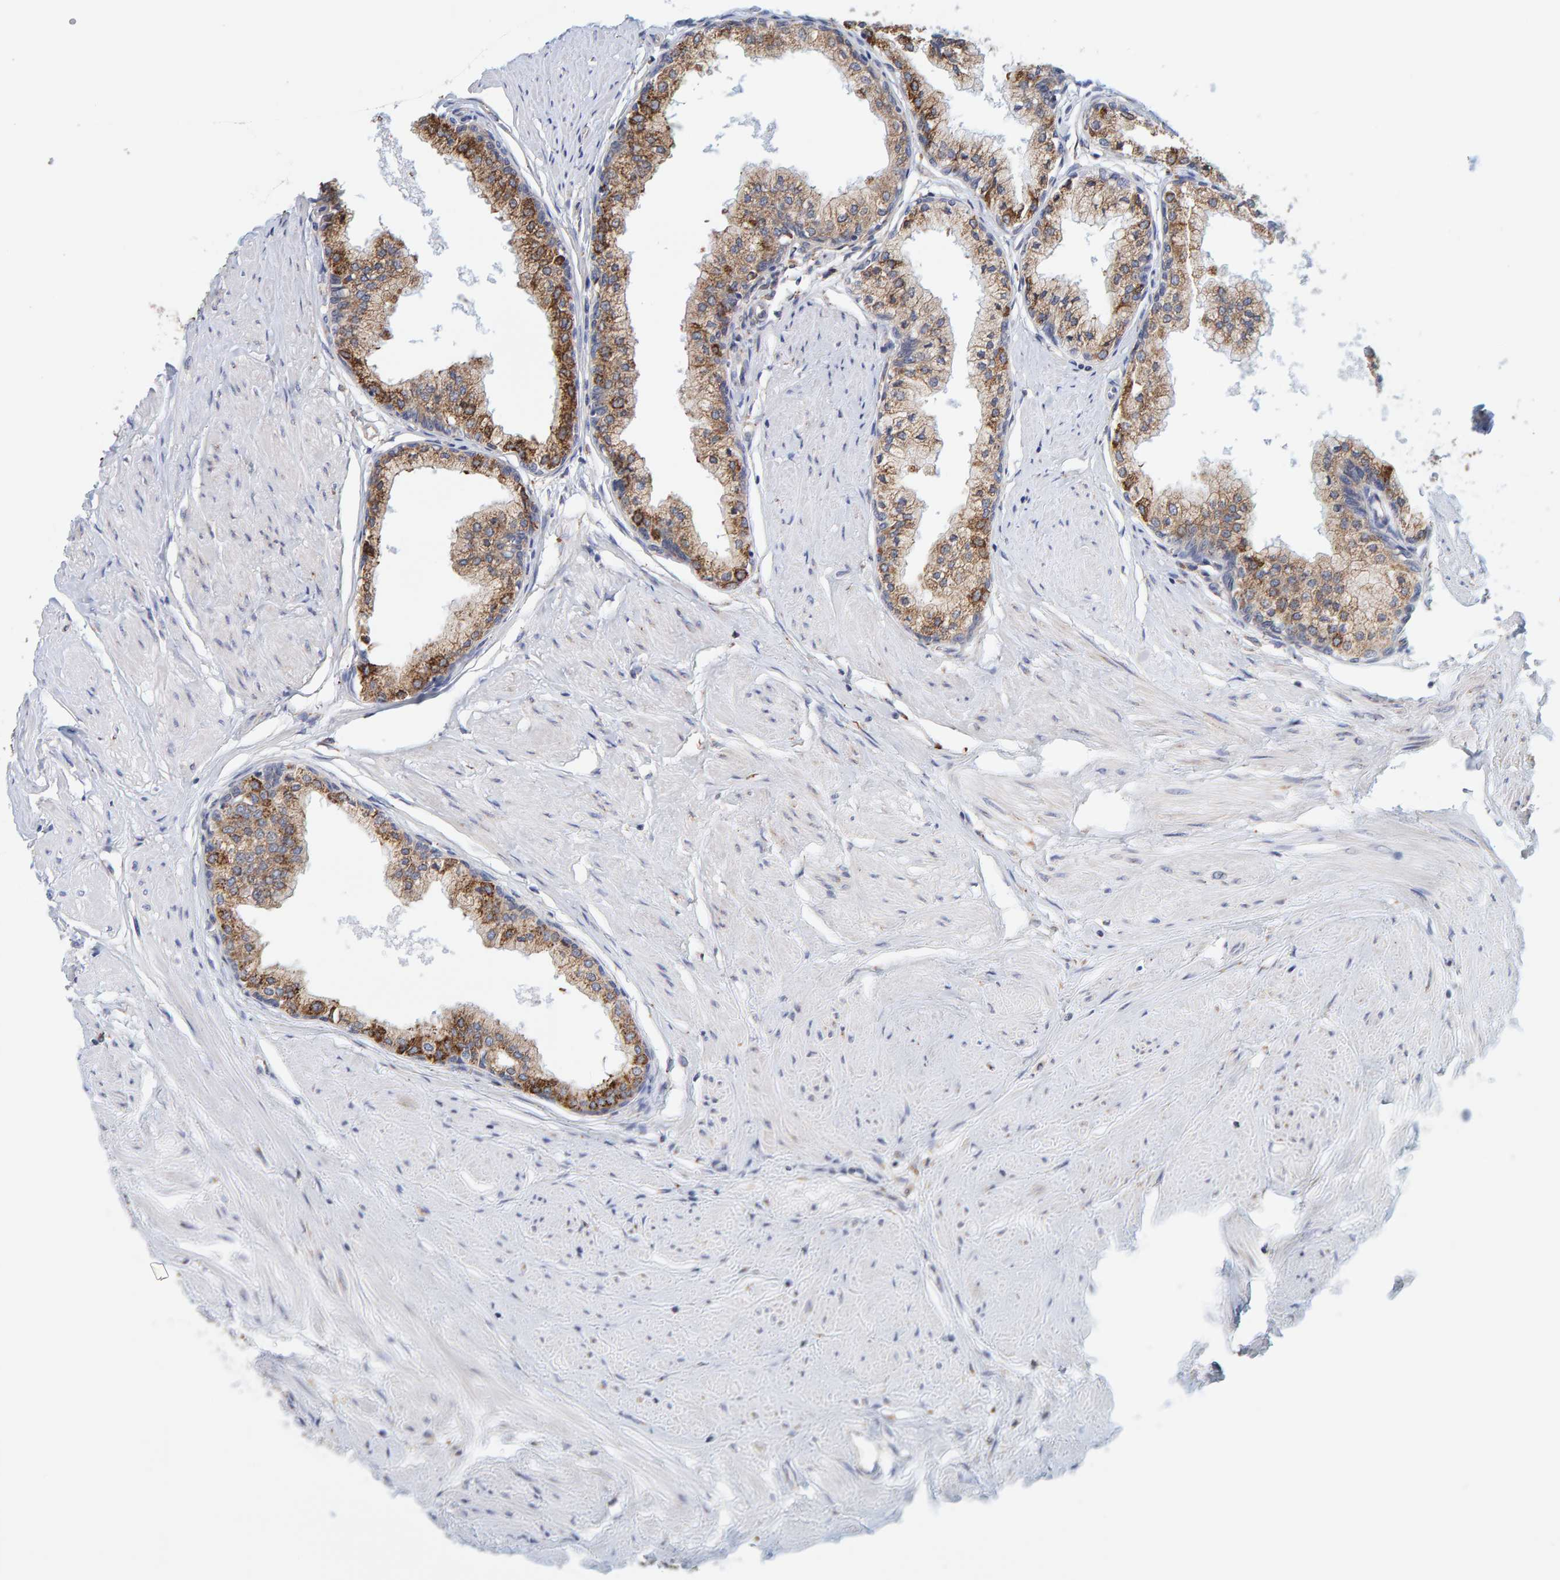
{"staining": {"intensity": "moderate", "quantity": ">75%", "location": "cytoplasmic/membranous"}, "tissue": "seminal vesicle", "cell_type": "Glandular cells", "image_type": "normal", "snomed": [{"axis": "morphology", "description": "Normal tissue, NOS"}, {"axis": "topography", "description": "Prostate"}, {"axis": "topography", "description": "Seminal veicle"}], "caption": "Unremarkable seminal vesicle demonstrates moderate cytoplasmic/membranous positivity in about >75% of glandular cells.", "gene": "SGPL1", "patient": {"sex": "male", "age": 60}}